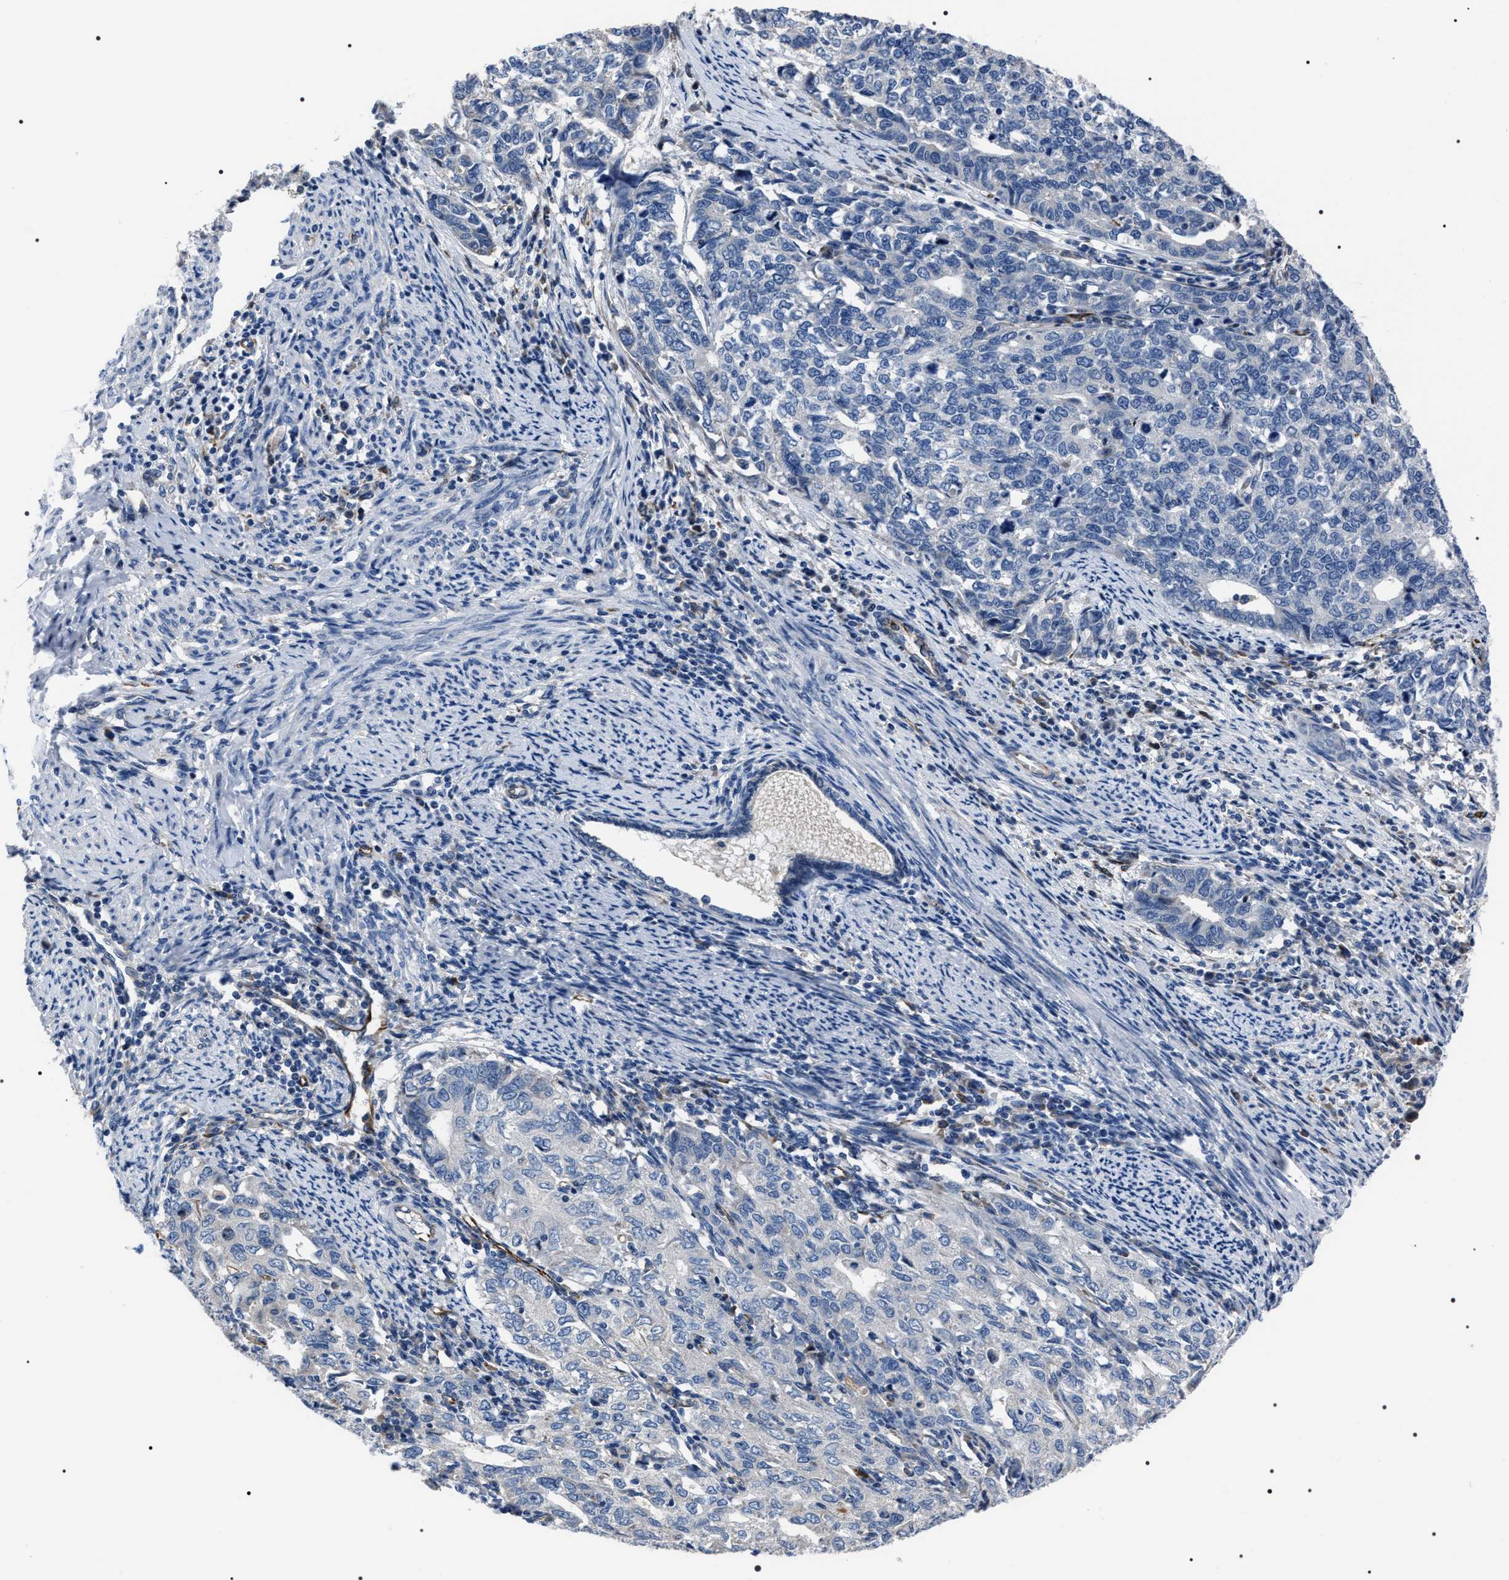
{"staining": {"intensity": "negative", "quantity": "none", "location": "none"}, "tissue": "cervical cancer", "cell_type": "Tumor cells", "image_type": "cancer", "snomed": [{"axis": "morphology", "description": "Squamous cell carcinoma, NOS"}, {"axis": "topography", "description": "Cervix"}], "caption": "High magnification brightfield microscopy of cervical cancer stained with DAB (brown) and counterstained with hematoxylin (blue): tumor cells show no significant staining.", "gene": "PKD1L1", "patient": {"sex": "female", "age": 63}}